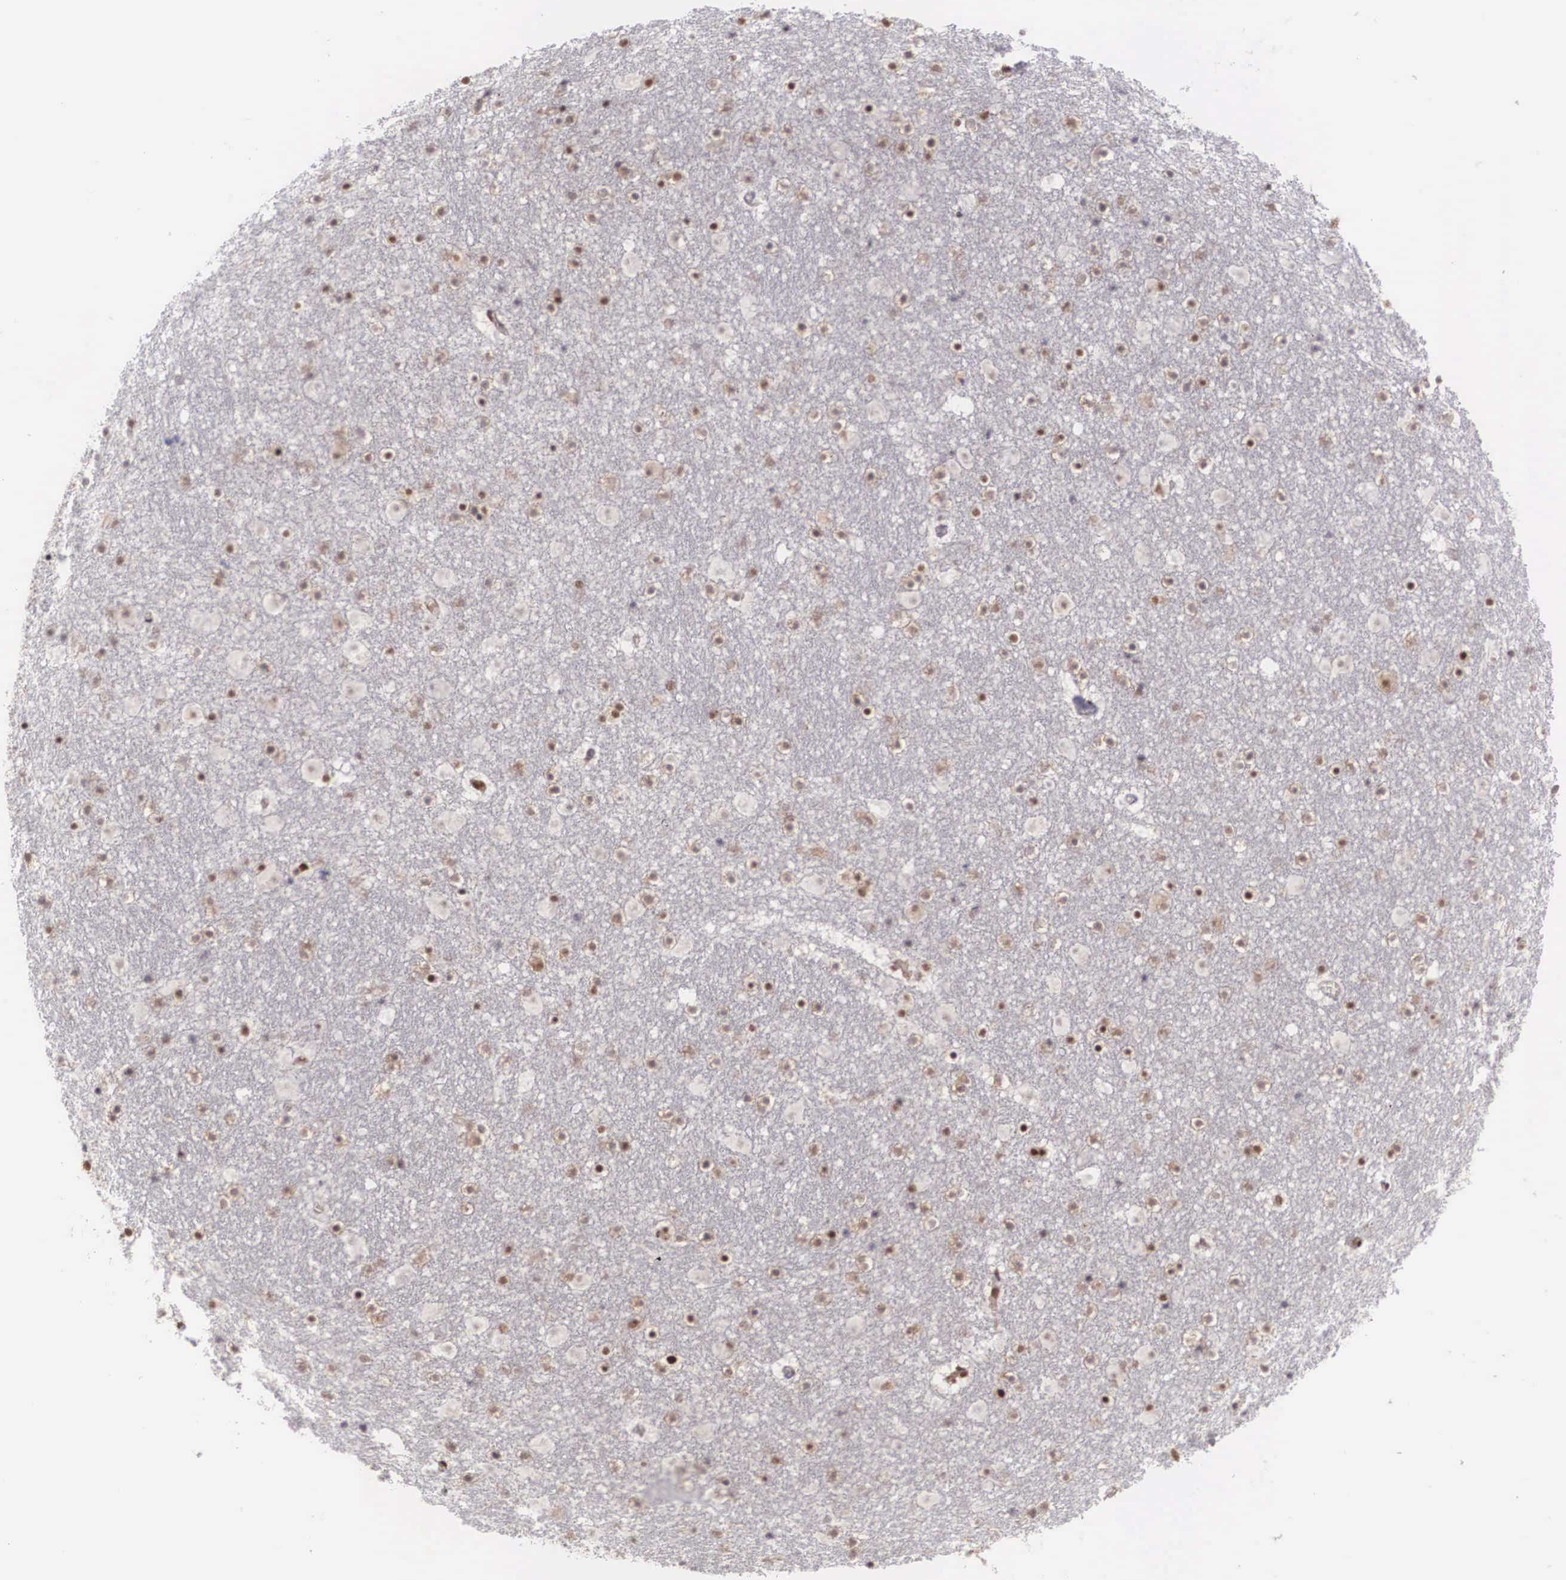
{"staining": {"intensity": "moderate", "quantity": "25%-75%", "location": "nuclear"}, "tissue": "caudate", "cell_type": "Glial cells", "image_type": "normal", "snomed": [{"axis": "morphology", "description": "Normal tissue, NOS"}, {"axis": "topography", "description": "Lateral ventricle wall"}], "caption": "Brown immunohistochemical staining in benign human caudate exhibits moderate nuclear staining in about 25%-75% of glial cells.", "gene": "HTATSF1", "patient": {"sex": "male", "age": 45}}